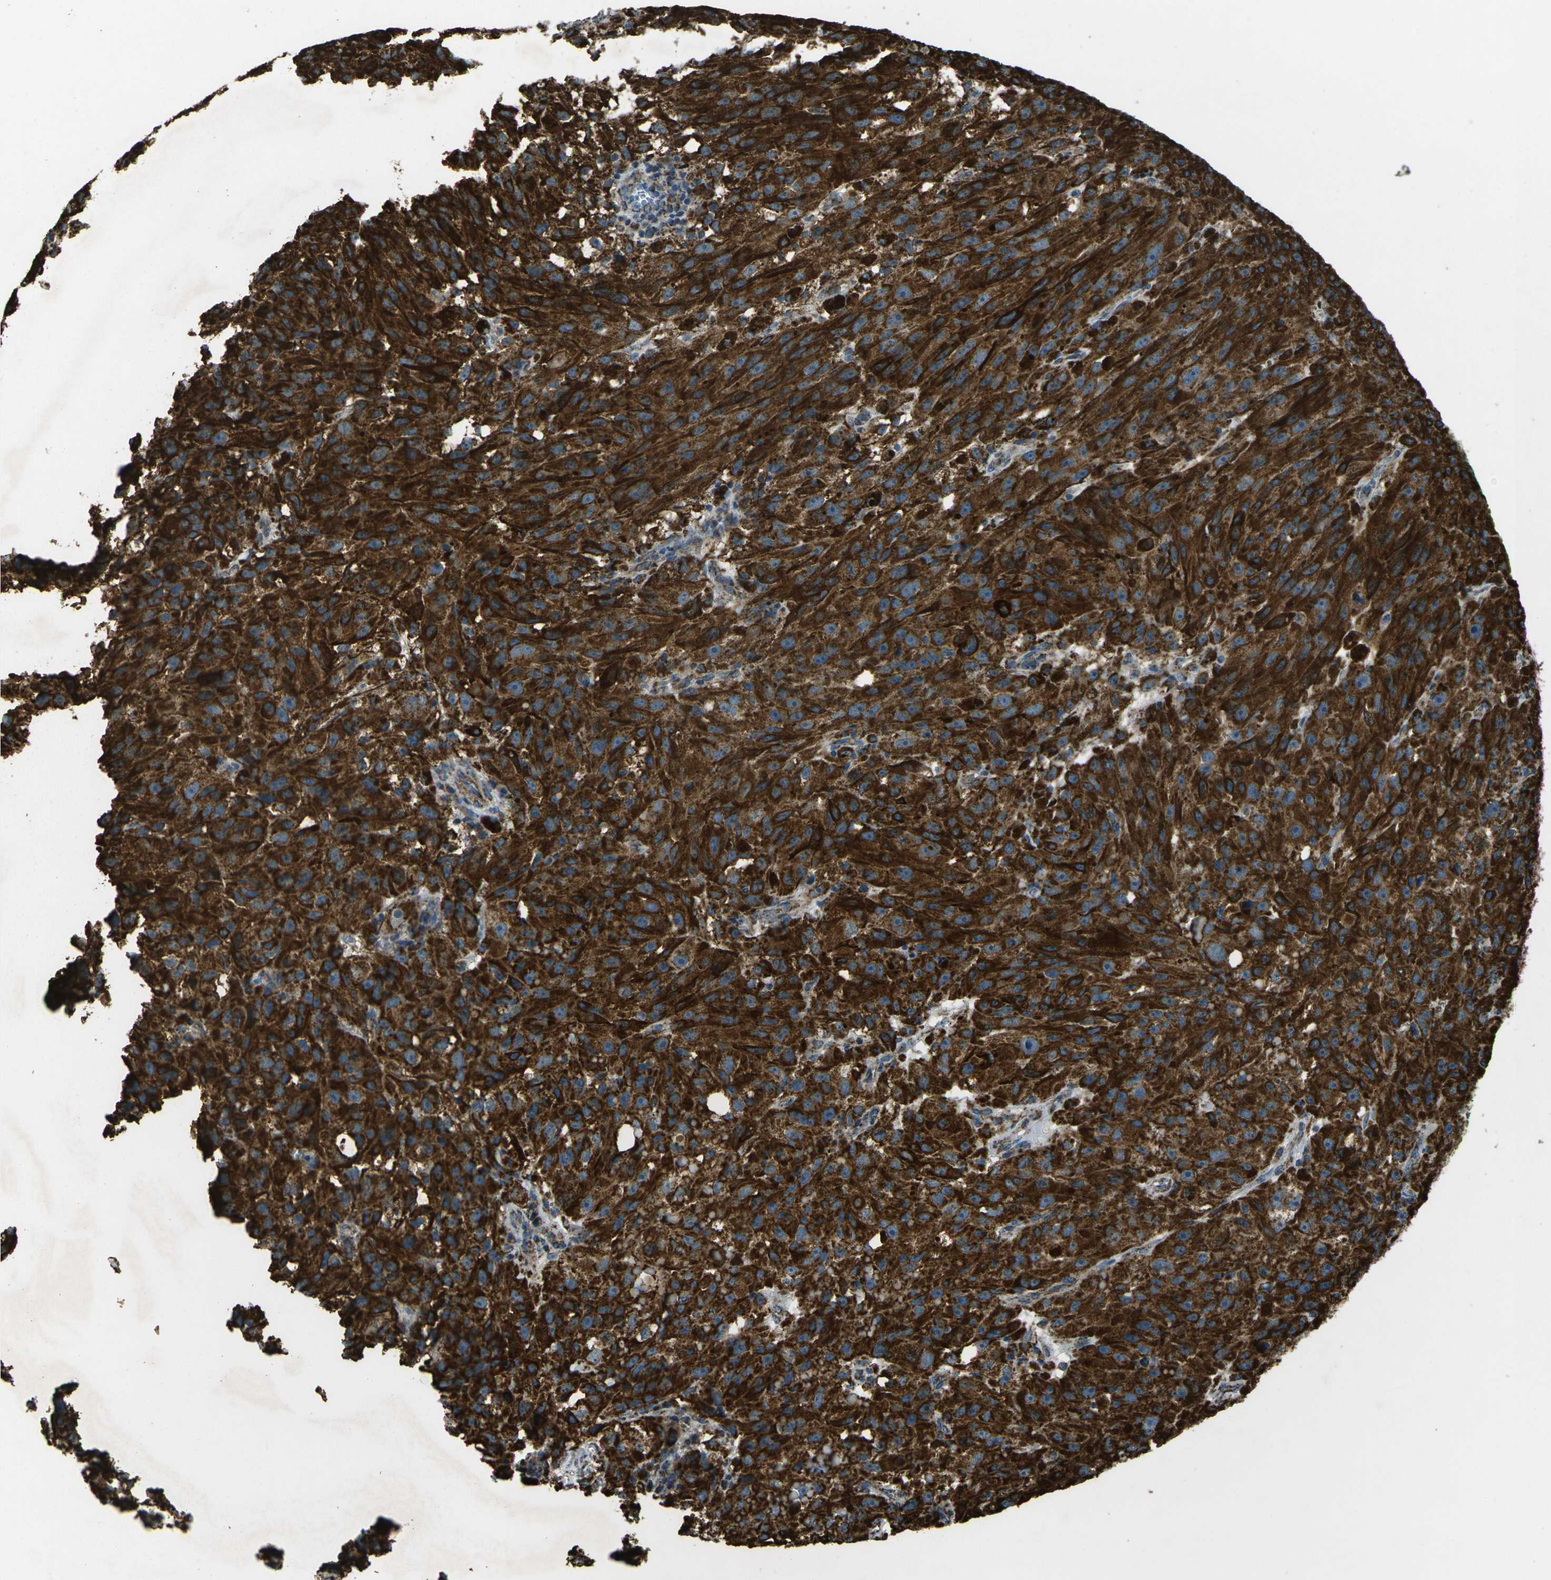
{"staining": {"intensity": "strong", "quantity": ">75%", "location": "cytoplasmic/membranous"}, "tissue": "melanoma", "cell_type": "Tumor cells", "image_type": "cancer", "snomed": [{"axis": "morphology", "description": "Malignant melanoma, NOS"}, {"axis": "topography", "description": "Skin"}], "caption": "Immunohistochemical staining of human melanoma demonstrates high levels of strong cytoplasmic/membranous protein staining in about >75% of tumor cells.", "gene": "KLHL5", "patient": {"sex": "female", "age": 104}}